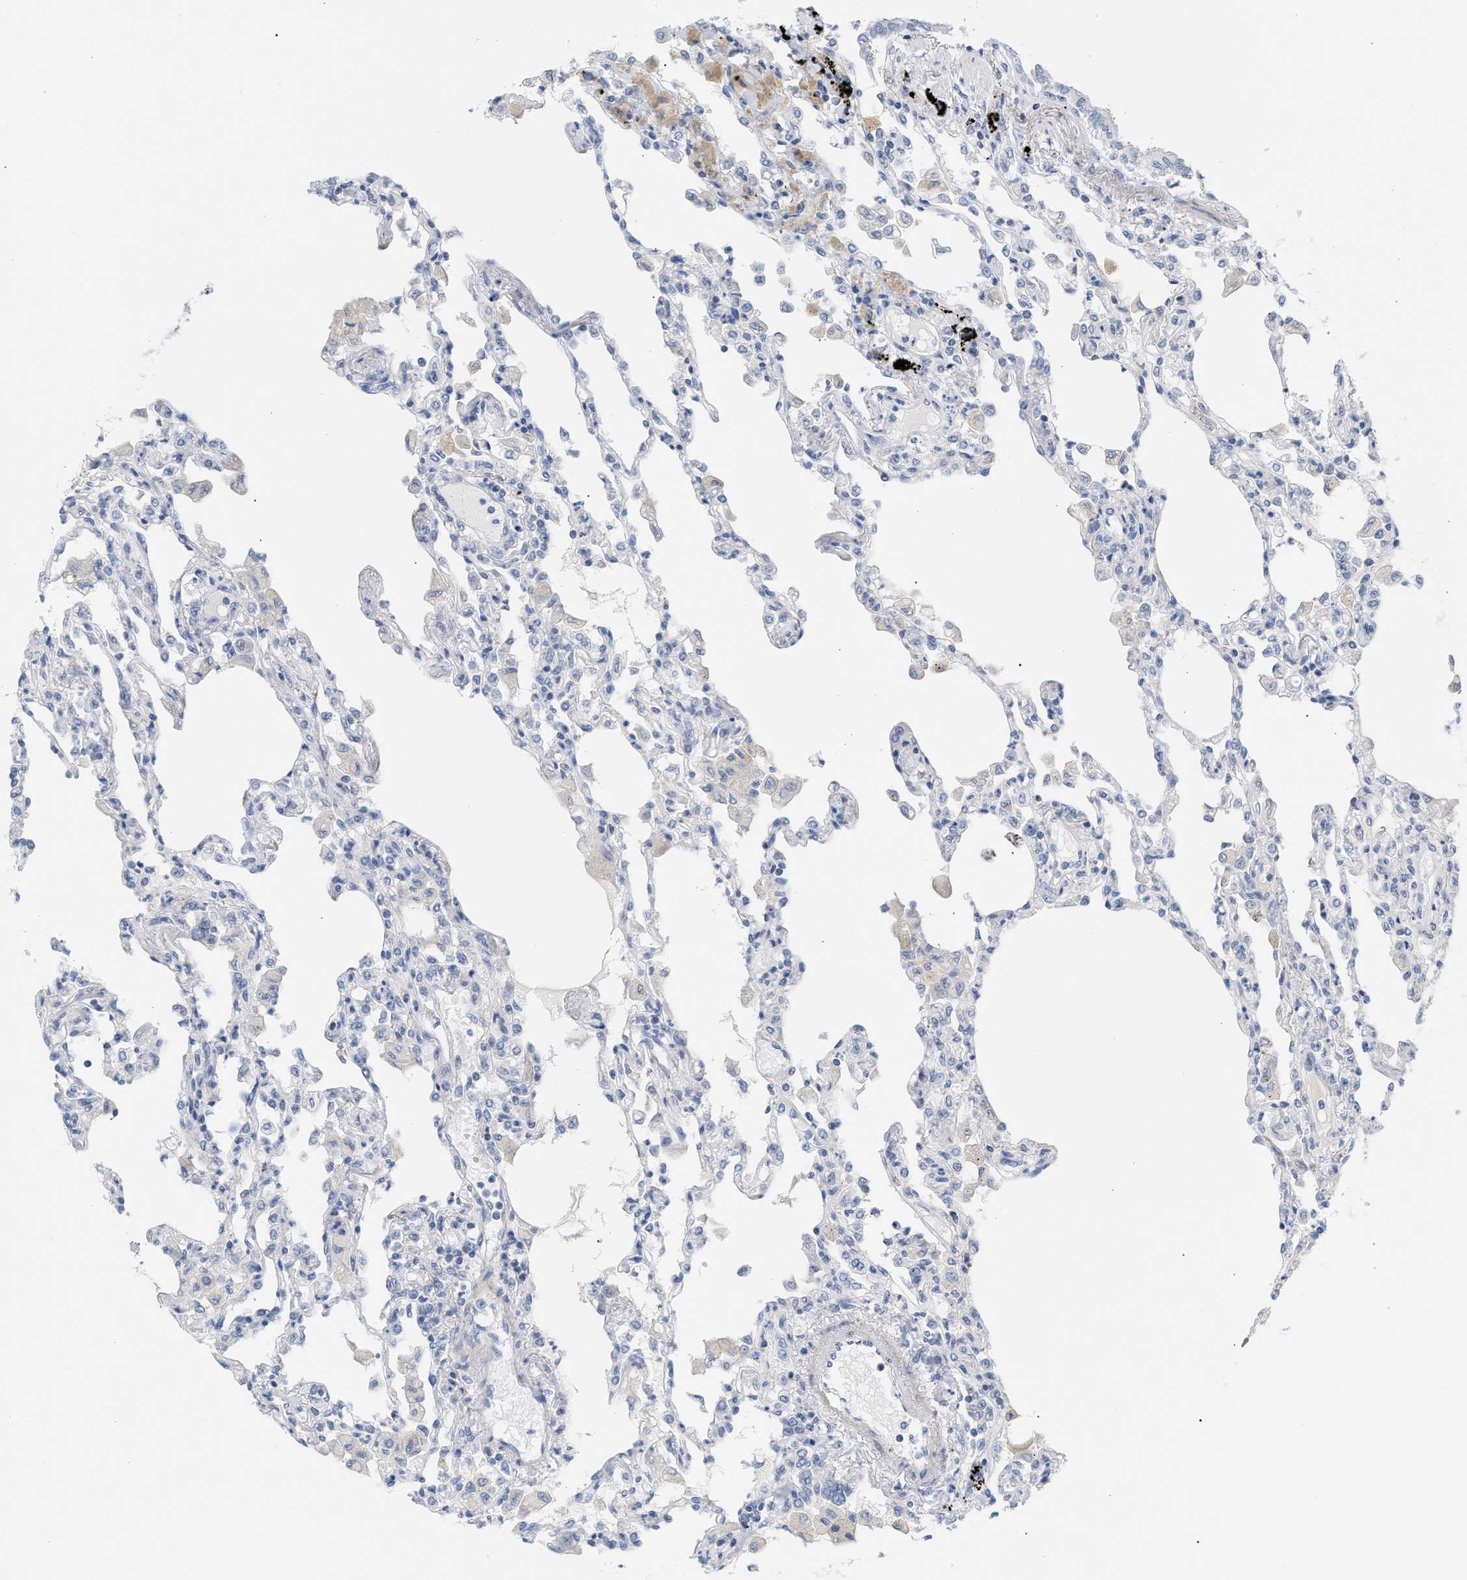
{"staining": {"intensity": "negative", "quantity": "none", "location": "none"}, "tissue": "lung", "cell_type": "Alveolar cells", "image_type": "normal", "snomed": [{"axis": "morphology", "description": "Normal tissue, NOS"}, {"axis": "topography", "description": "Bronchus"}, {"axis": "topography", "description": "Lung"}], "caption": "Immunohistochemistry (IHC) histopathology image of normal lung stained for a protein (brown), which demonstrates no positivity in alveolar cells.", "gene": "LRCH1", "patient": {"sex": "female", "age": 49}}